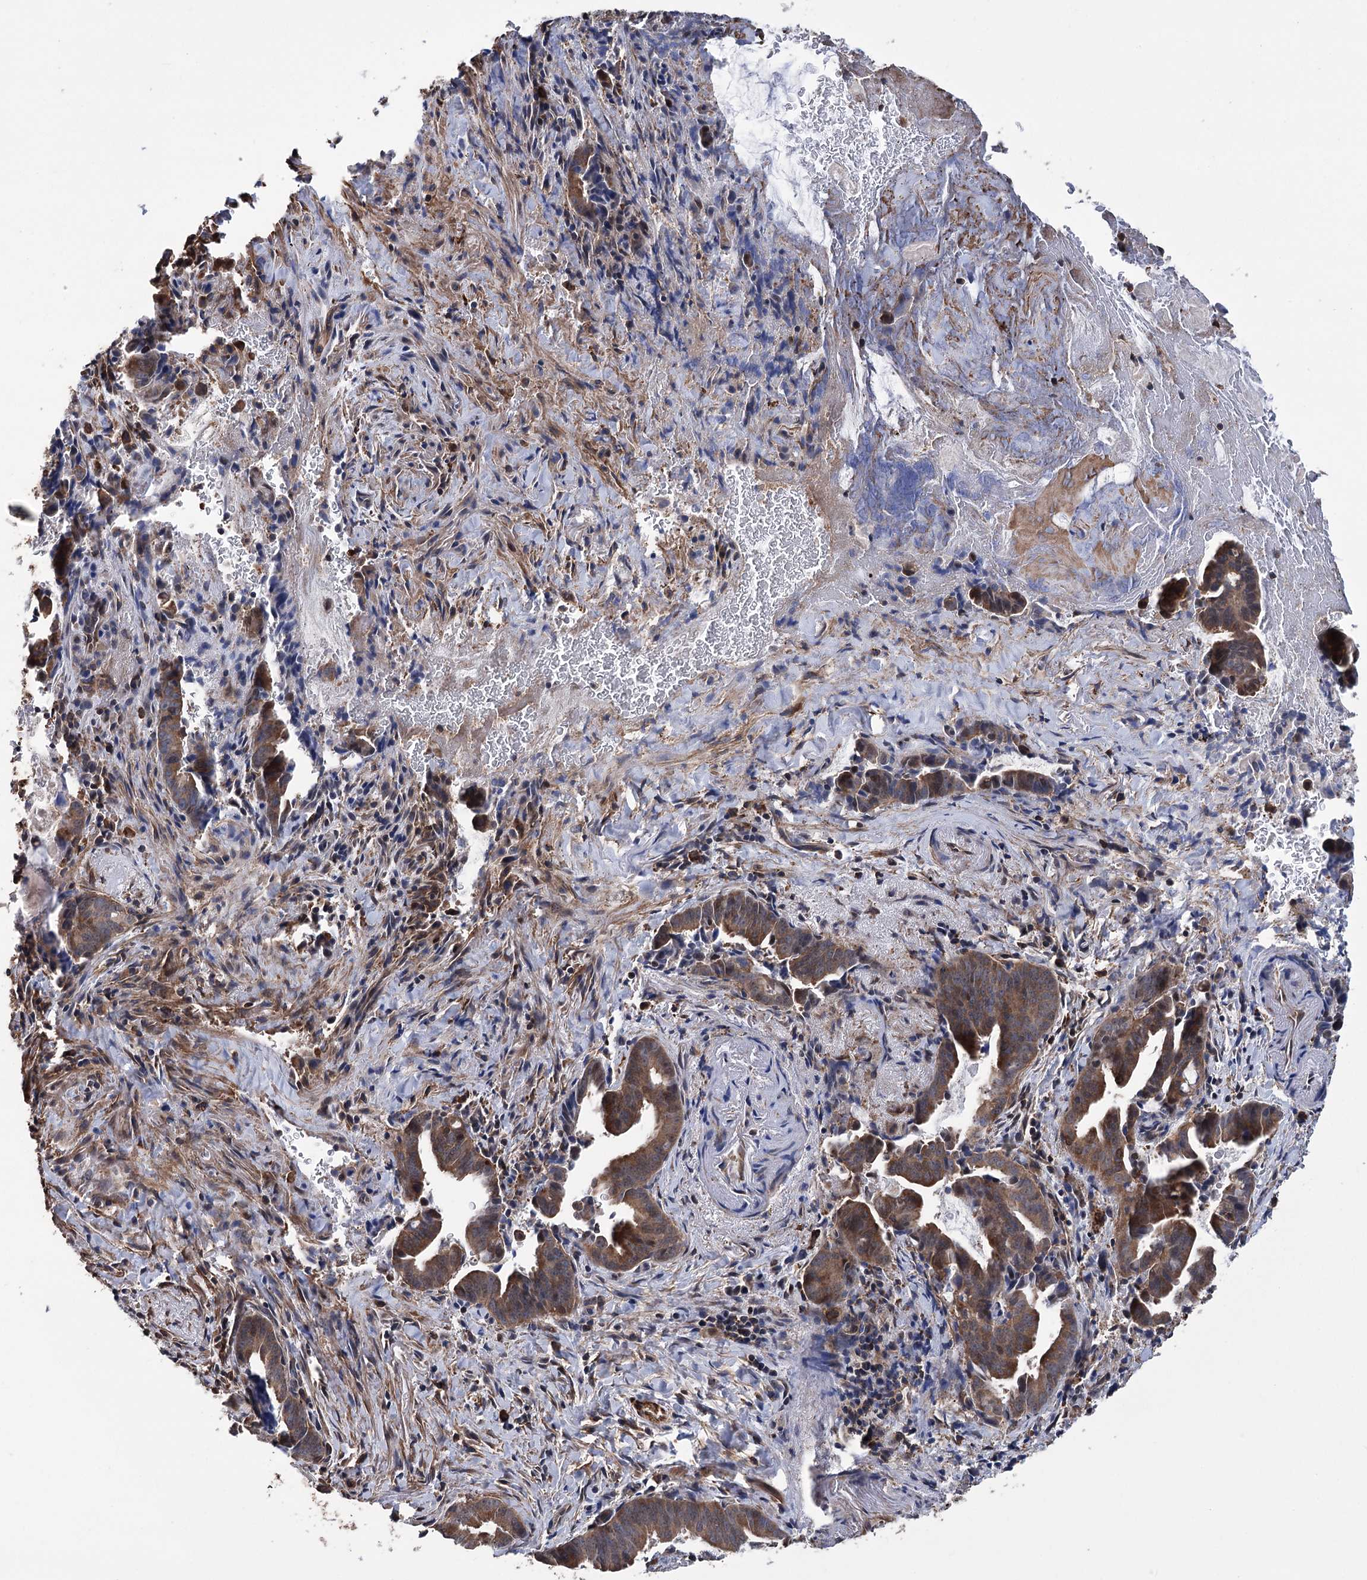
{"staining": {"intensity": "moderate", "quantity": ">75%", "location": "cytoplasmic/membranous"}, "tissue": "pancreatic cancer", "cell_type": "Tumor cells", "image_type": "cancer", "snomed": [{"axis": "morphology", "description": "Adenocarcinoma, NOS"}, {"axis": "topography", "description": "Pancreas"}], "caption": "Protein staining of pancreatic adenocarcinoma tissue reveals moderate cytoplasmic/membranous staining in approximately >75% of tumor cells.", "gene": "DPP3", "patient": {"sex": "female", "age": 63}}